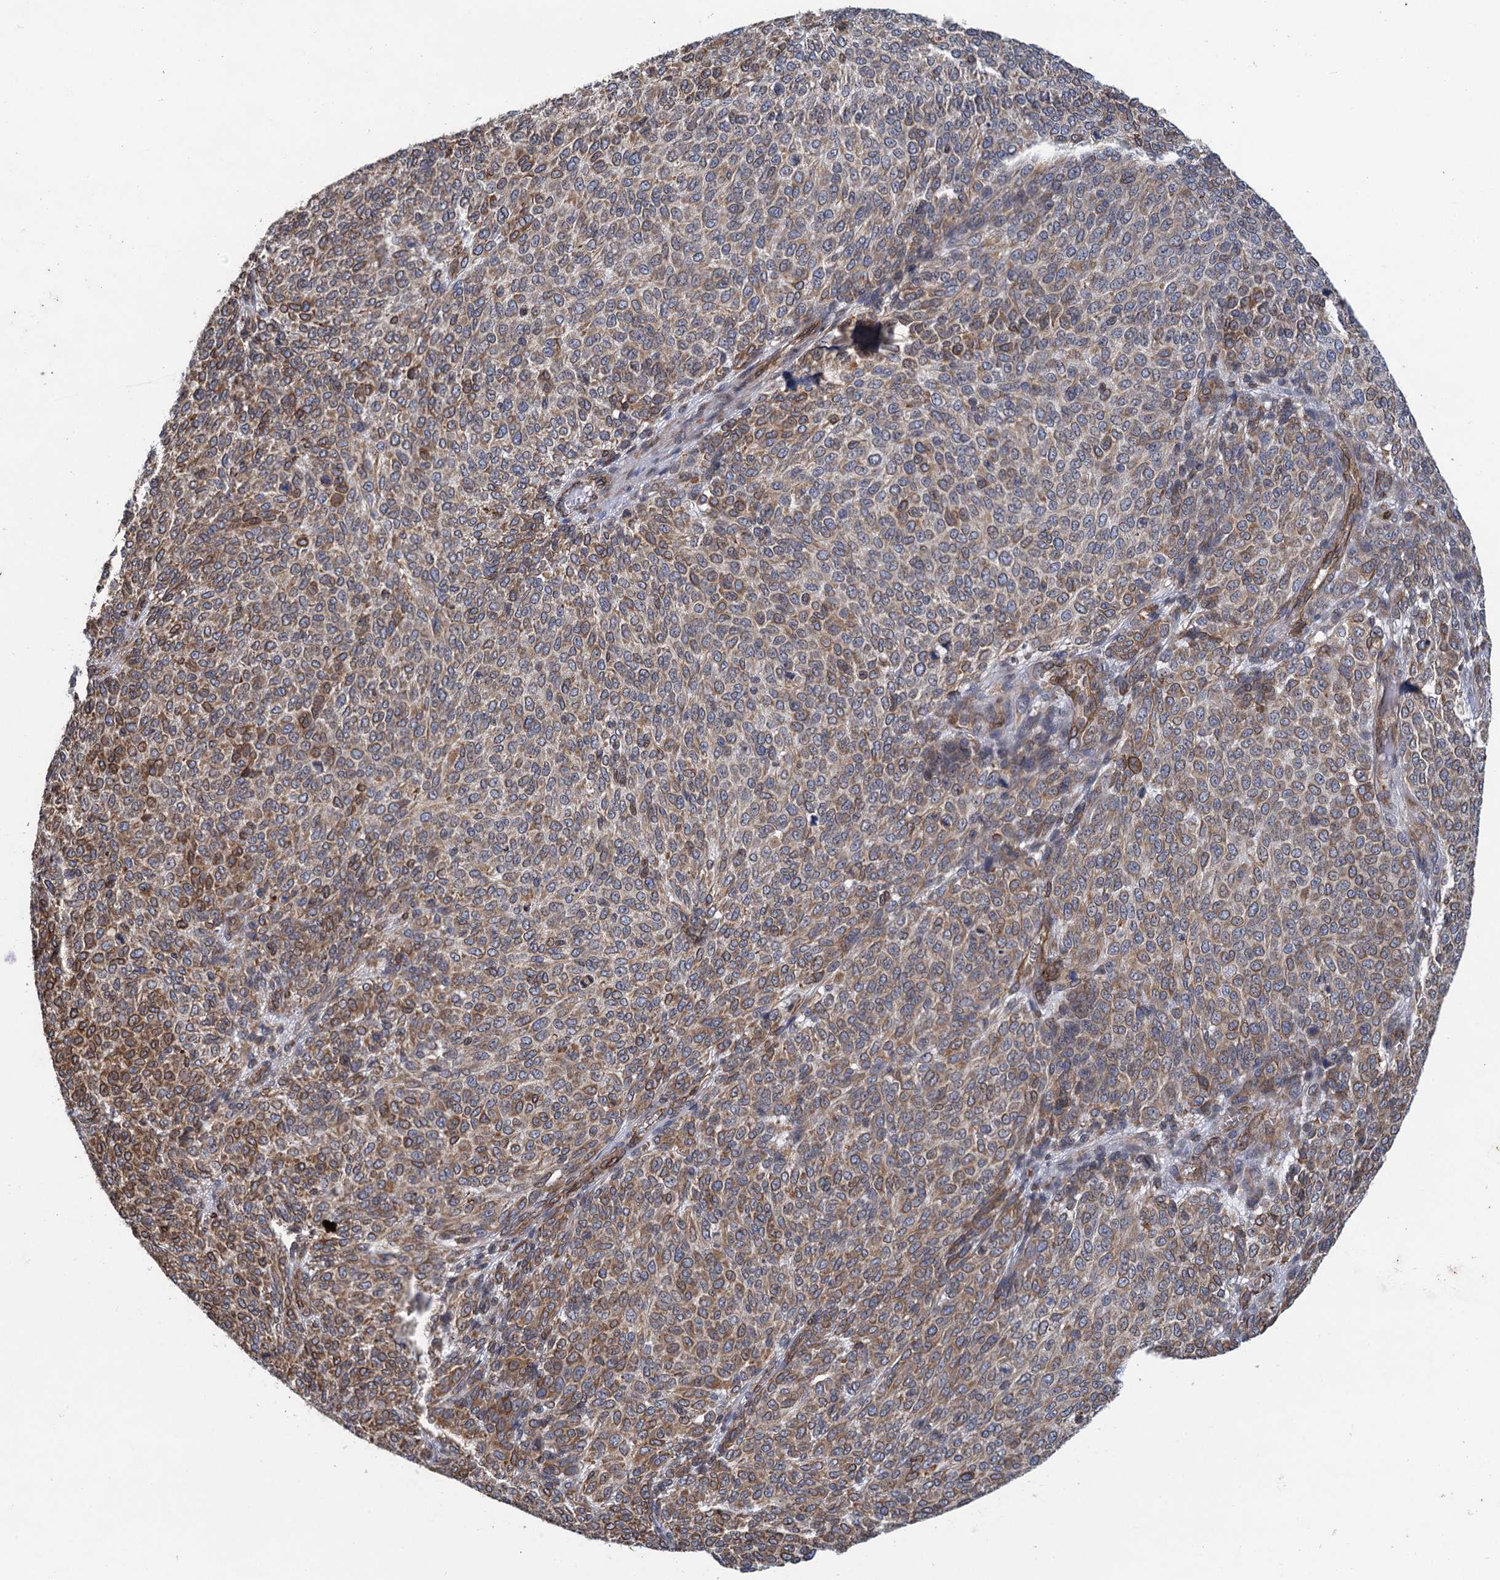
{"staining": {"intensity": "moderate", "quantity": ">75%", "location": "cytoplasmic/membranous"}, "tissue": "melanoma", "cell_type": "Tumor cells", "image_type": "cancer", "snomed": [{"axis": "morphology", "description": "Malignant melanoma, NOS"}, {"axis": "topography", "description": "Skin"}], "caption": "The micrograph demonstrates staining of malignant melanoma, revealing moderate cytoplasmic/membranous protein positivity (brown color) within tumor cells.", "gene": "ARMC5", "patient": {"sex": "male", "age": 49}}